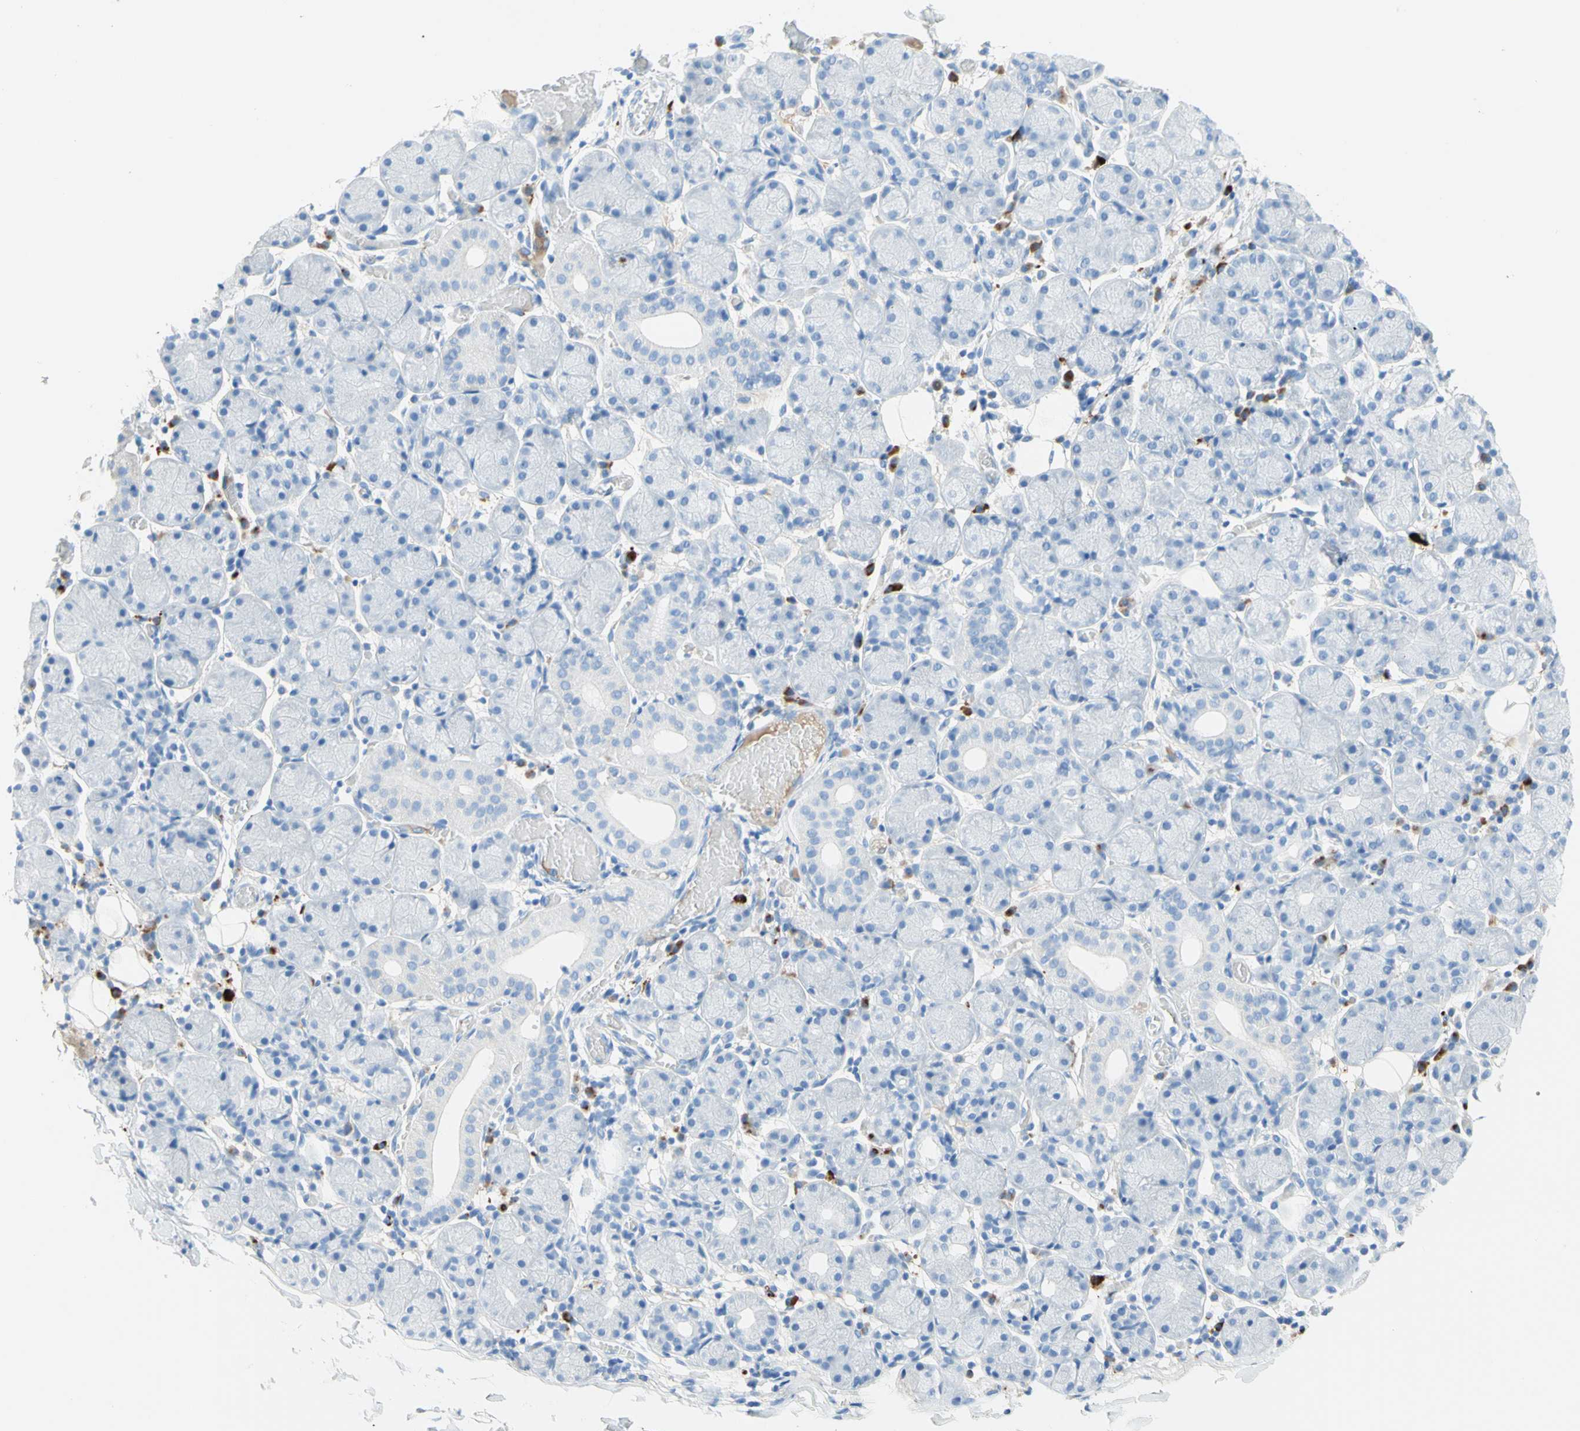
{"staining": {"intensity": "negative", "quantity": "none", "location": "none"}, "tissue": "salivary gland", "cell_type": "Glandular cells", "image_type": "normal", "snomed": [{"axis": "morphology", "description": "Normal tissue, NOS"}, {"axis": "topography", "description": "Salivary gland"}], "caption": "The micrograph demonstrates no staining of glandular cells in normal salivary gland. (Immunohistochemistry, brightfield microscopy, high magnification).", "gene": "IL6ST", "patient": {"sex": "female", "age": 24}}